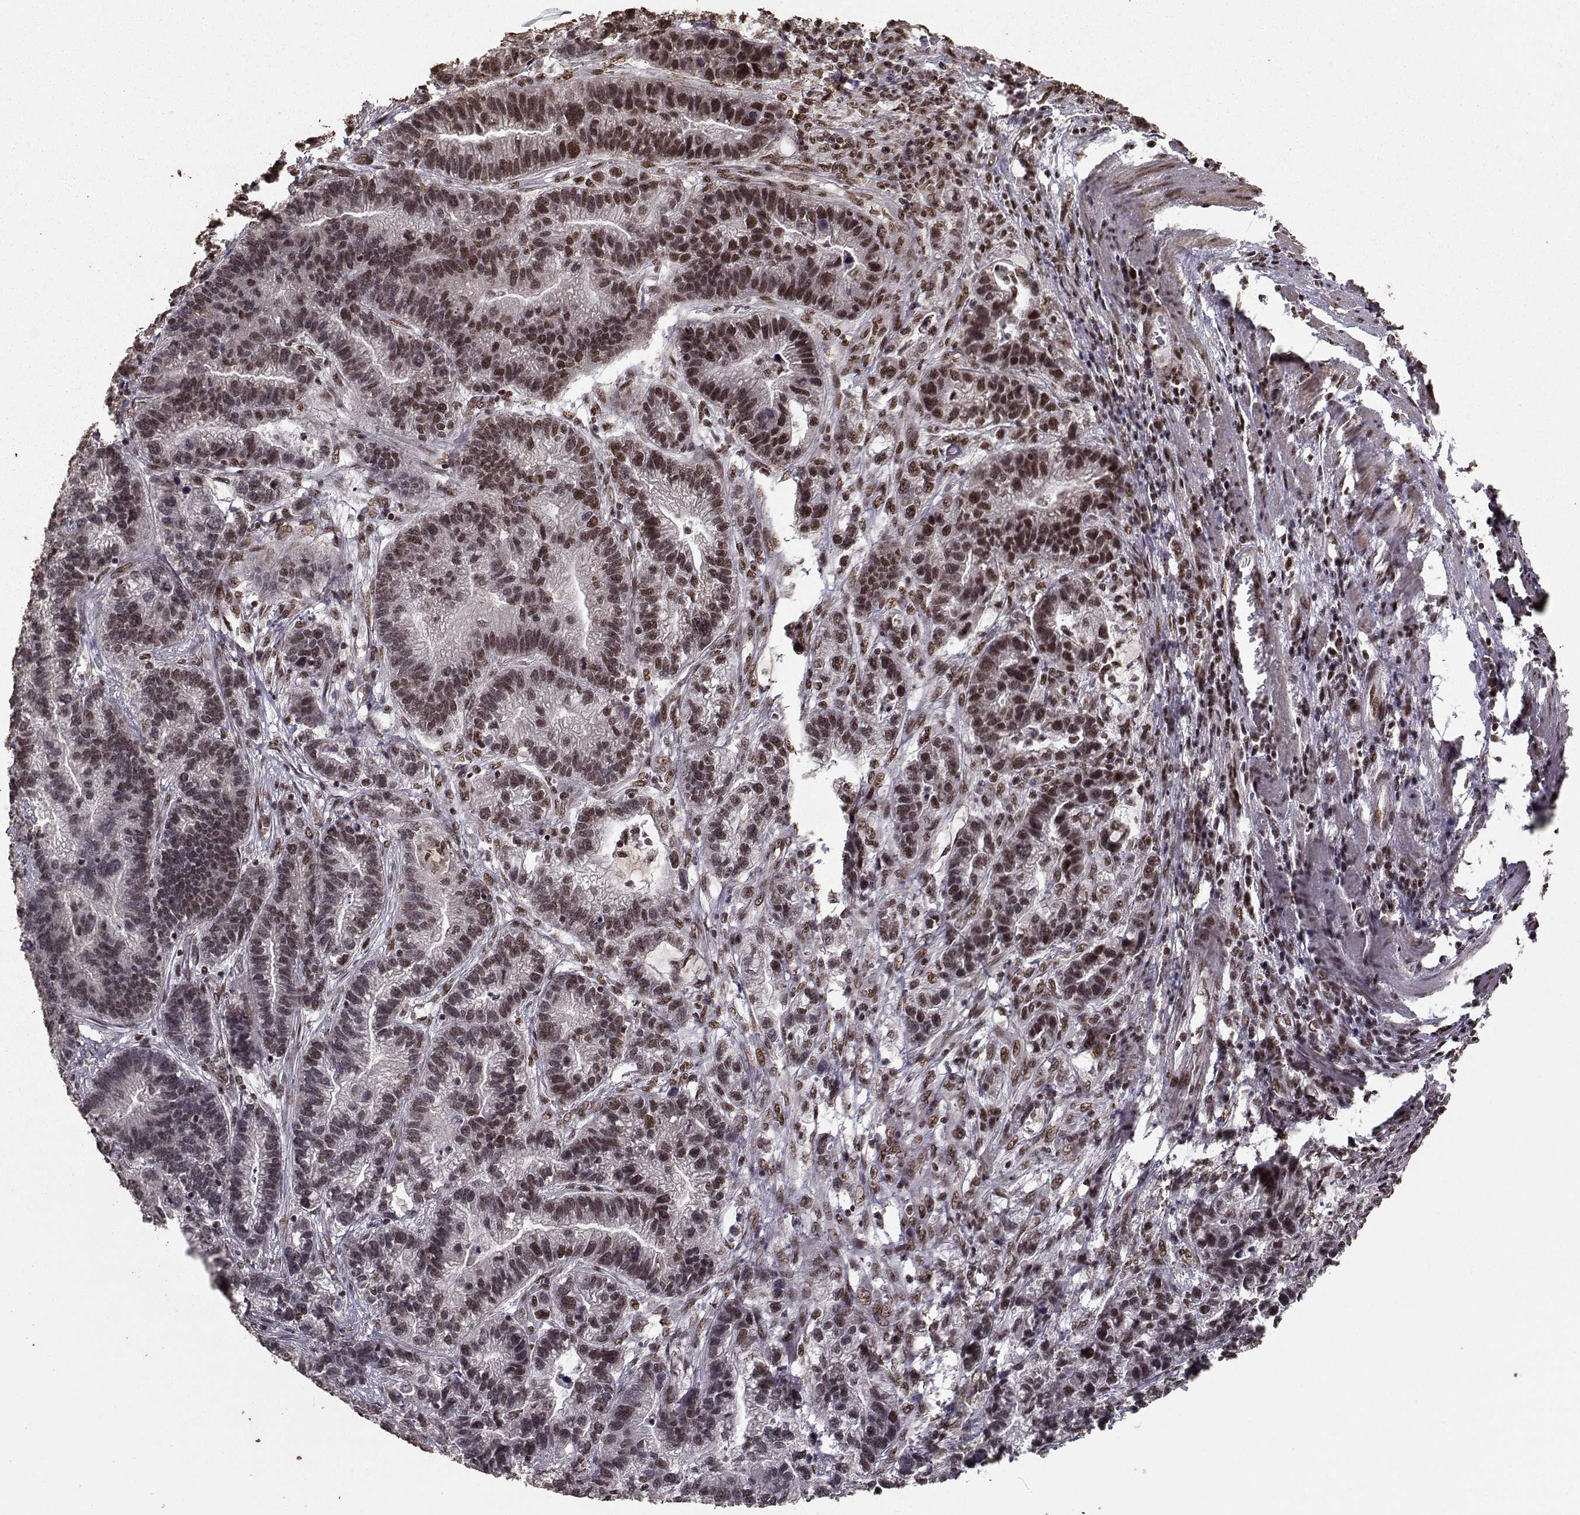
{"staining": {"intensity": "strong", "quantity": "<25%", "location": "nuclear"}, "tissue": "stomach cancer", "cell_type": "Tumor cells", "image_type": "cancer", "snomed": [{"axis": "morphology", "description": "Adenocarcinoma, NOS"}, {"axis": "topography", "description": "Stomach"}], "caption": "High-magnification brightfield microscopy of adenocarcinoma (stomach) stained with DAB (3,3'-diaminobenzidine) (brown) and counterstained with hematoxylin (blue). tumor cells exhibit strong nuclear positivity is present in approximately<25% of cells. (DAB (3,3'-diaminobenzidine) = brown stain, brightfield microscopy at high magnification).", "gene": "SF1", "patient": {"sex": "male", "age": 83}}